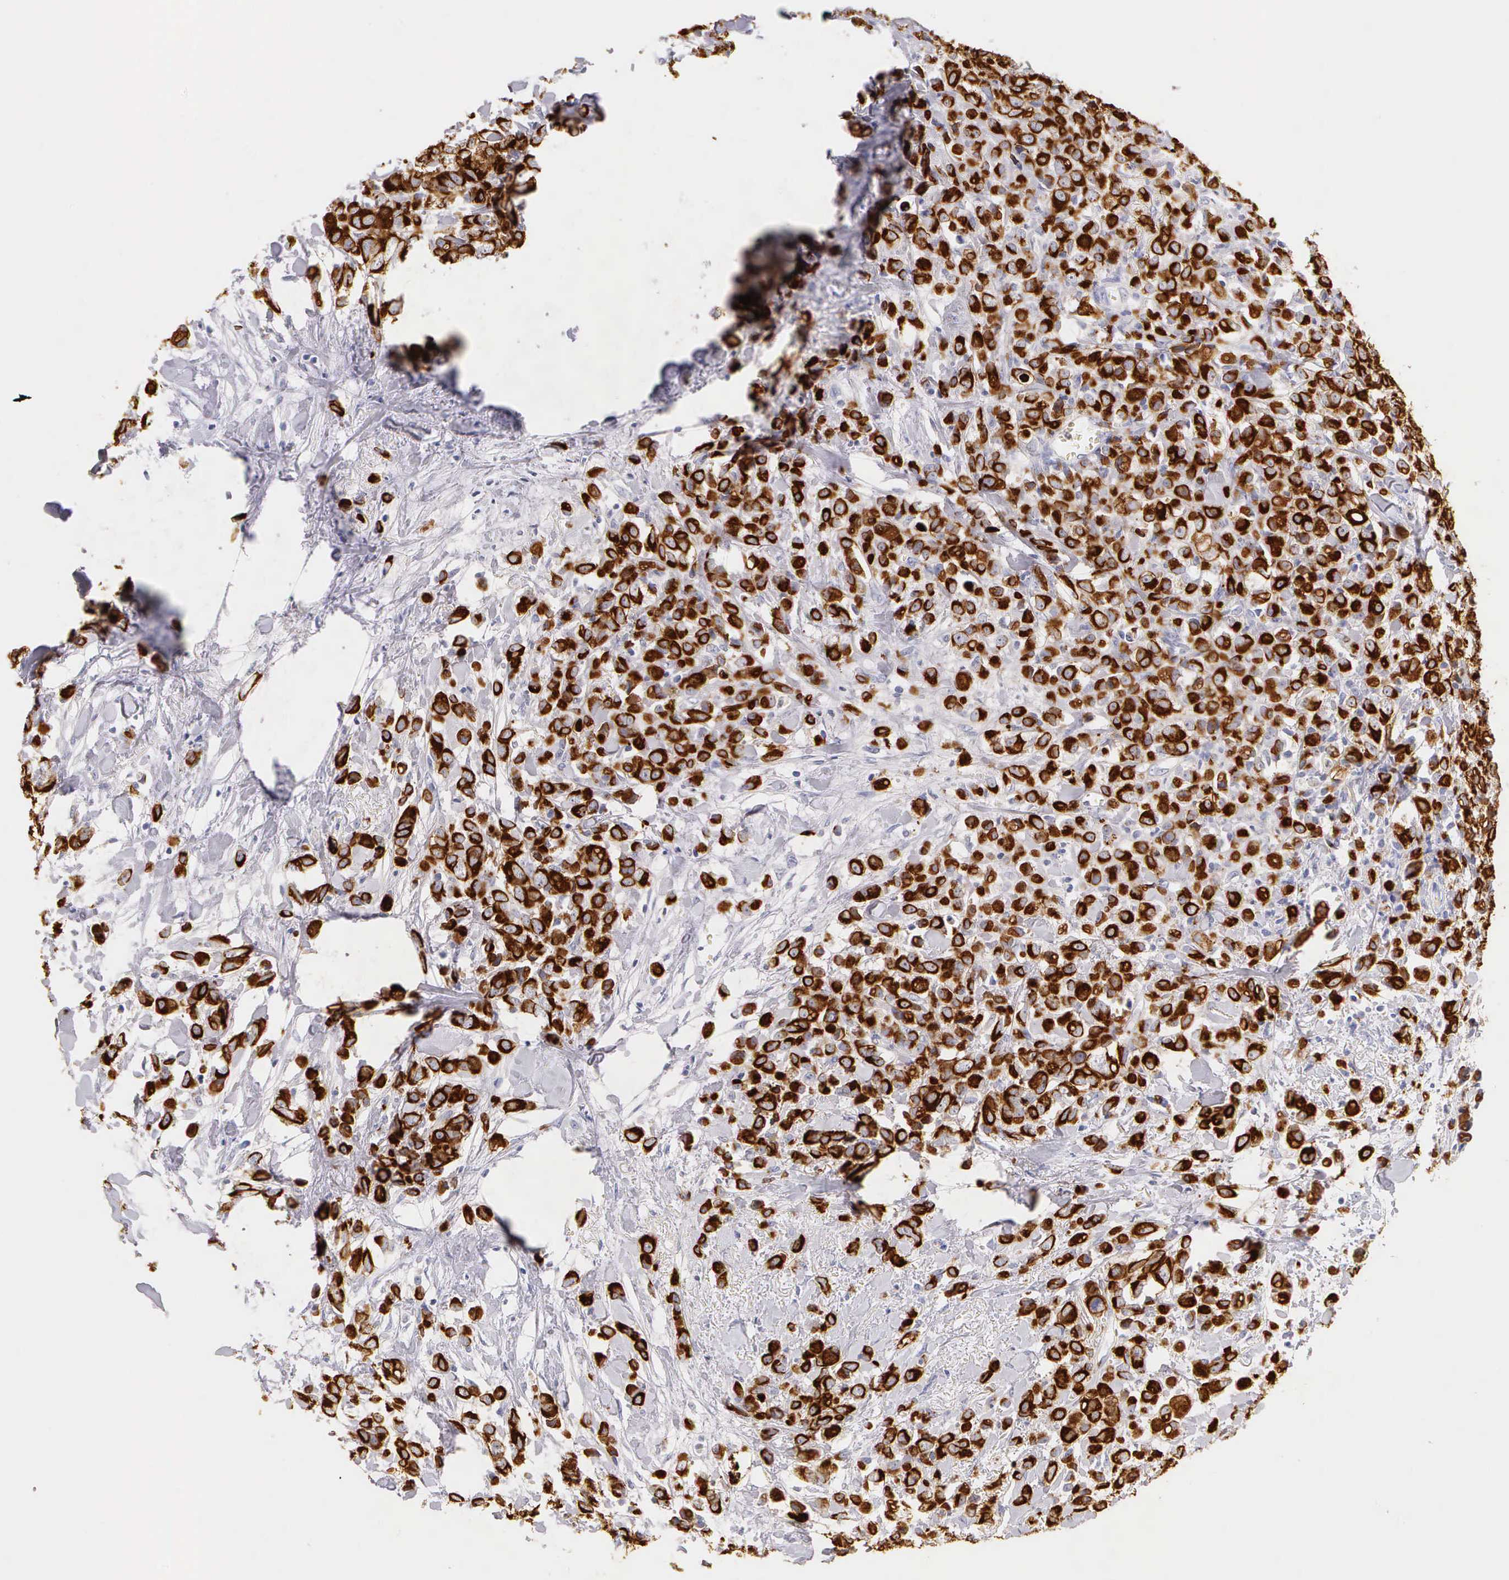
{"staining": {"intensity": "strong", "quantity": ">75%", "location": "cytoplasmic/membranous"}, "tissue": "breast cancer", "cell_type": "Tumor cells", "image_type": "cancer", "snomed": [{"axis": "morphology", "description": "Lobular carcinoma"}, {"axis": "topography", "description": "Breast"}], "caption": "Human breast cancer (lobular carcinoma) stained with a brown dye demonstrates strong cytoplasmic/membranous positive positivity in about >75% of tumor cells.", "gene": "KRT17", "patient": {"sex": "female", "age": 57}}